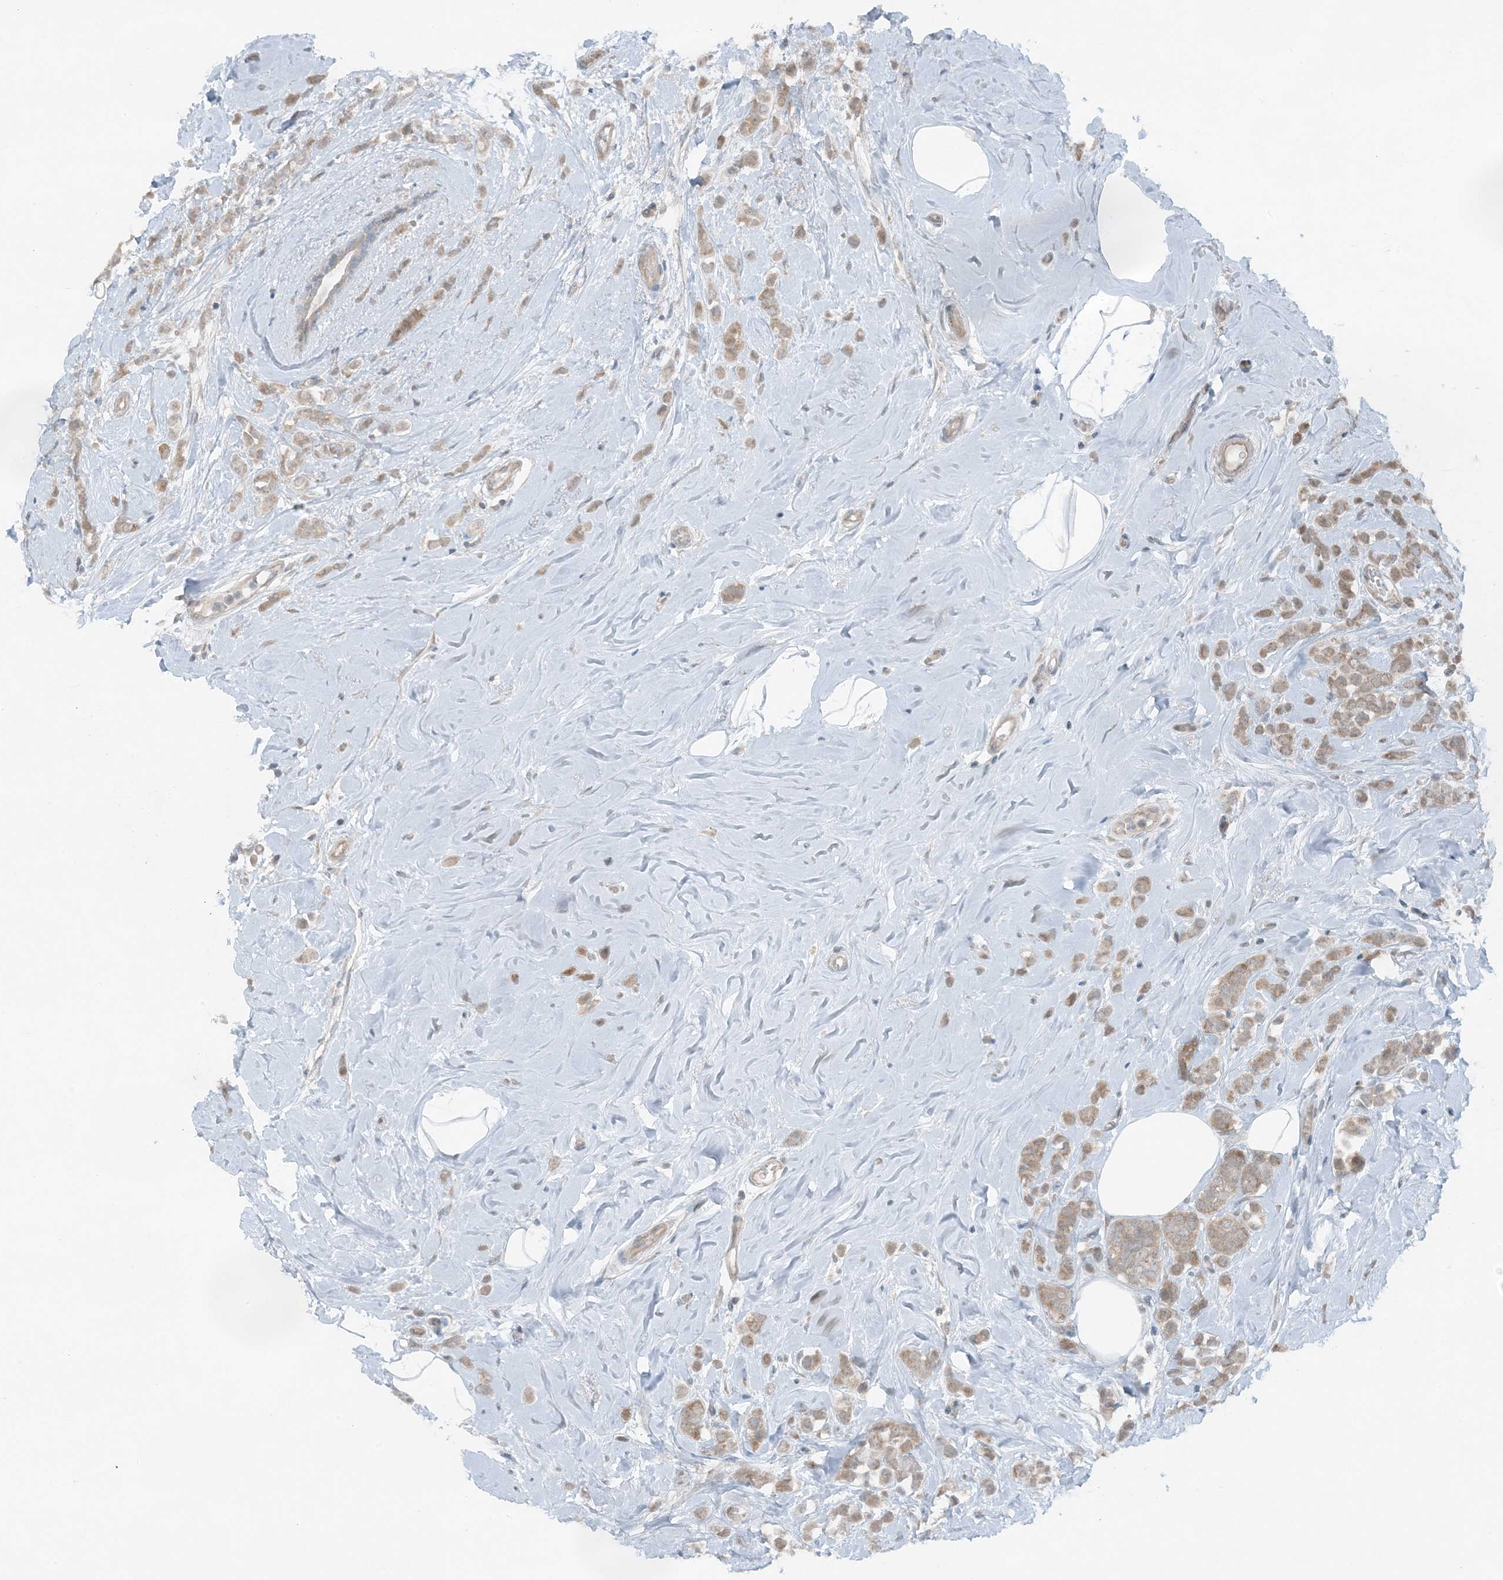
{"staining": {"intensity": "moderate", "quantity": ">75%", "location": "cytoplasmic/membranous"}, "tissue": "breast cancer", "cell_type": "Tumor cells", "image_type": "cancer", "snomed": [{"axis": "morphology", "description": "Lobular carcinoma"}, {"axis": "topography", "description": "Breast"}], "caption": "The histopathology image reveals a brown stain indicating the presence of a protein in the cytoplasmic/membranous of tumor cells in breast cancer (lobular carcinoma).", "gene": "MITD1", "patient": {"sex": "female", "age": 47}}